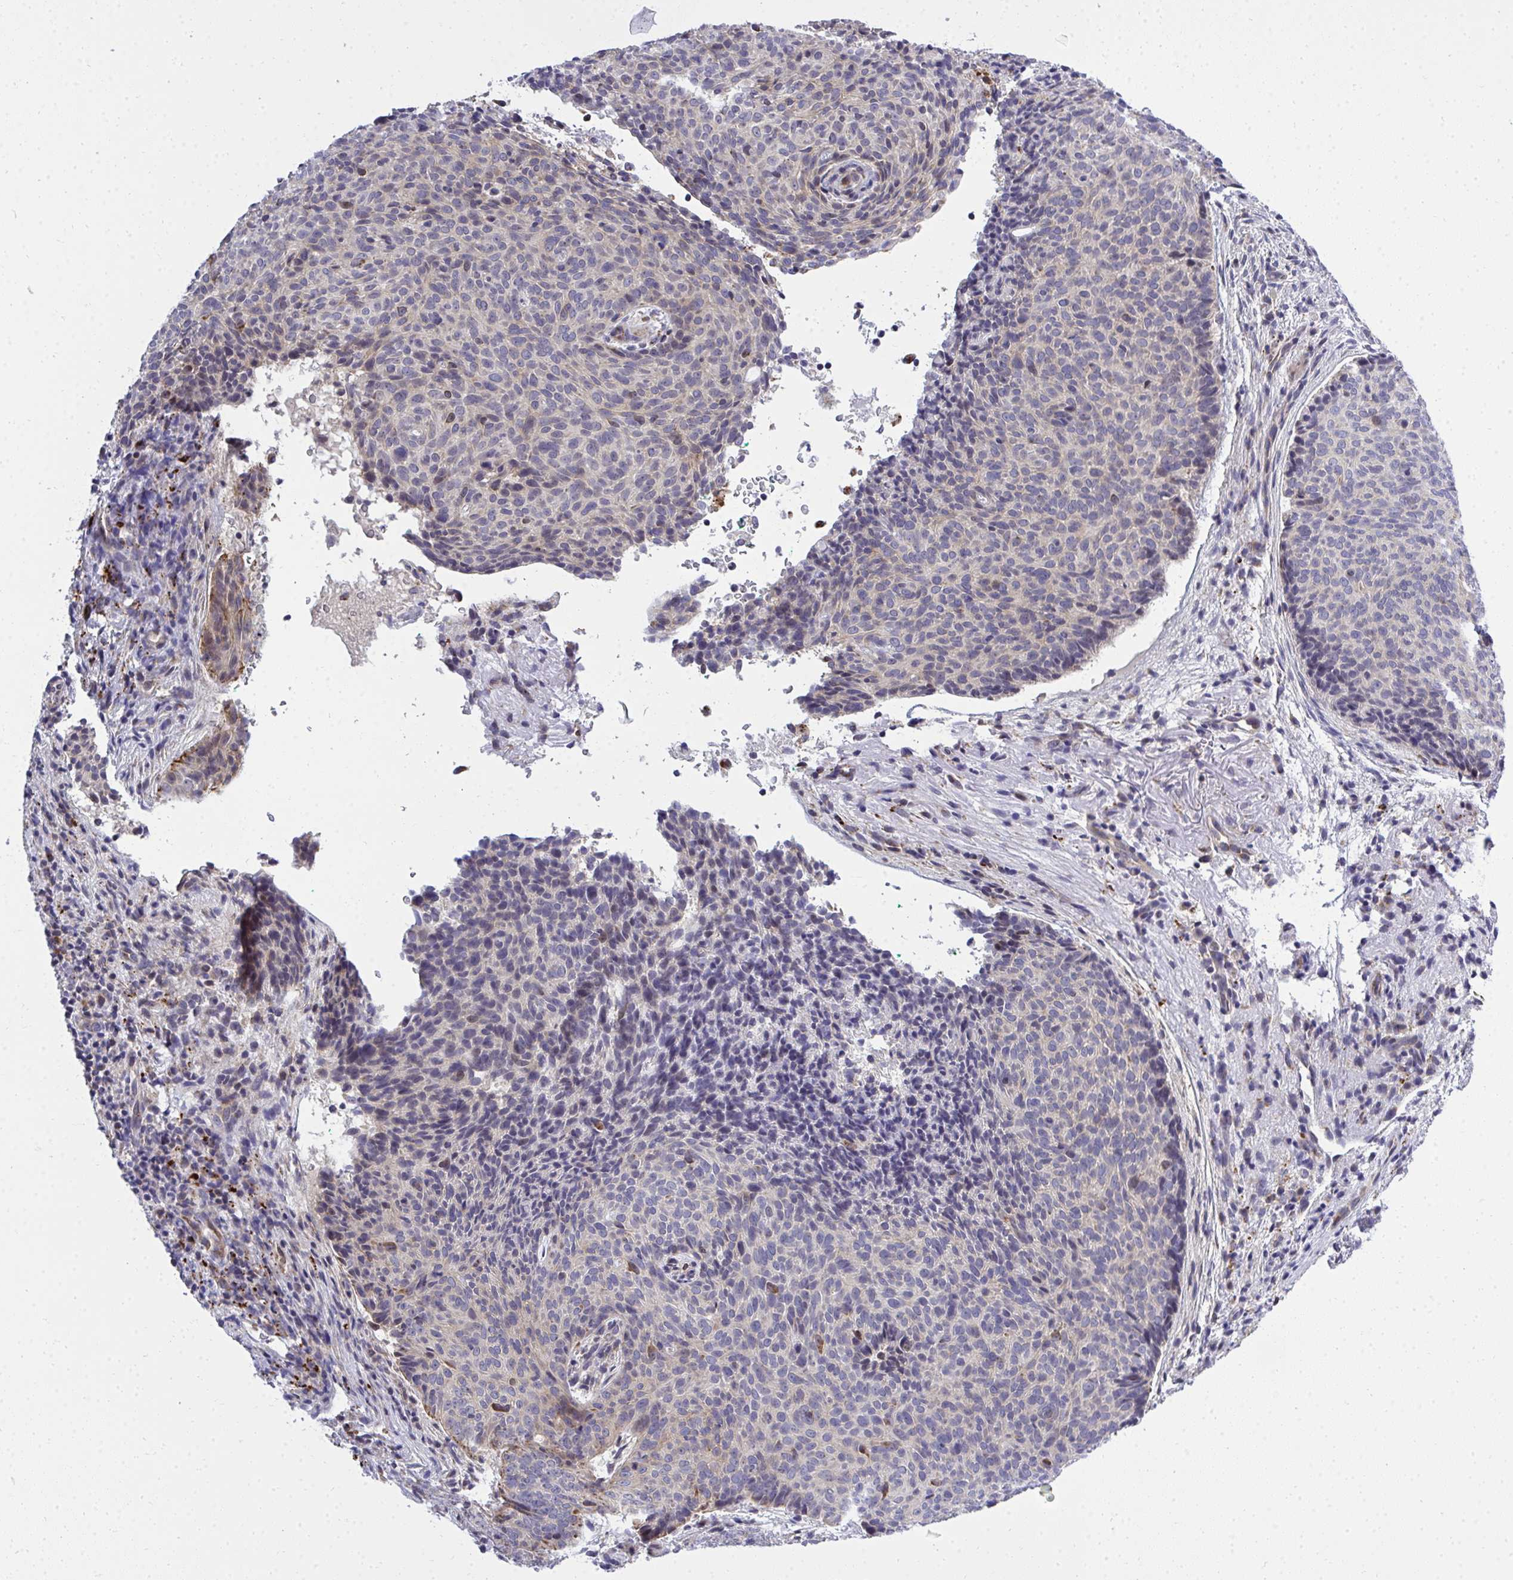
{"staining": {"intensity": "weak", "quantity": "<25%", "location": "cytoplasmic/membranous"}, "tissue": "skin cancer", "cell_type": "Tumor cells", "image_type": "cancer", "snomed": [{"axis": "morphology", "description": "Basal cell carcinoma"}, {"axis": "topography", "description": "Skin"}, {"axis": "topography", "description": "Skin of head"}], "caption": "This is a micrograph of IHC staining of skin cancer (basal cell carcinoma), which shows no positivity in tumor cells.", "gene": "XAF1", "patient": {"sex": "female", "age": 92}}